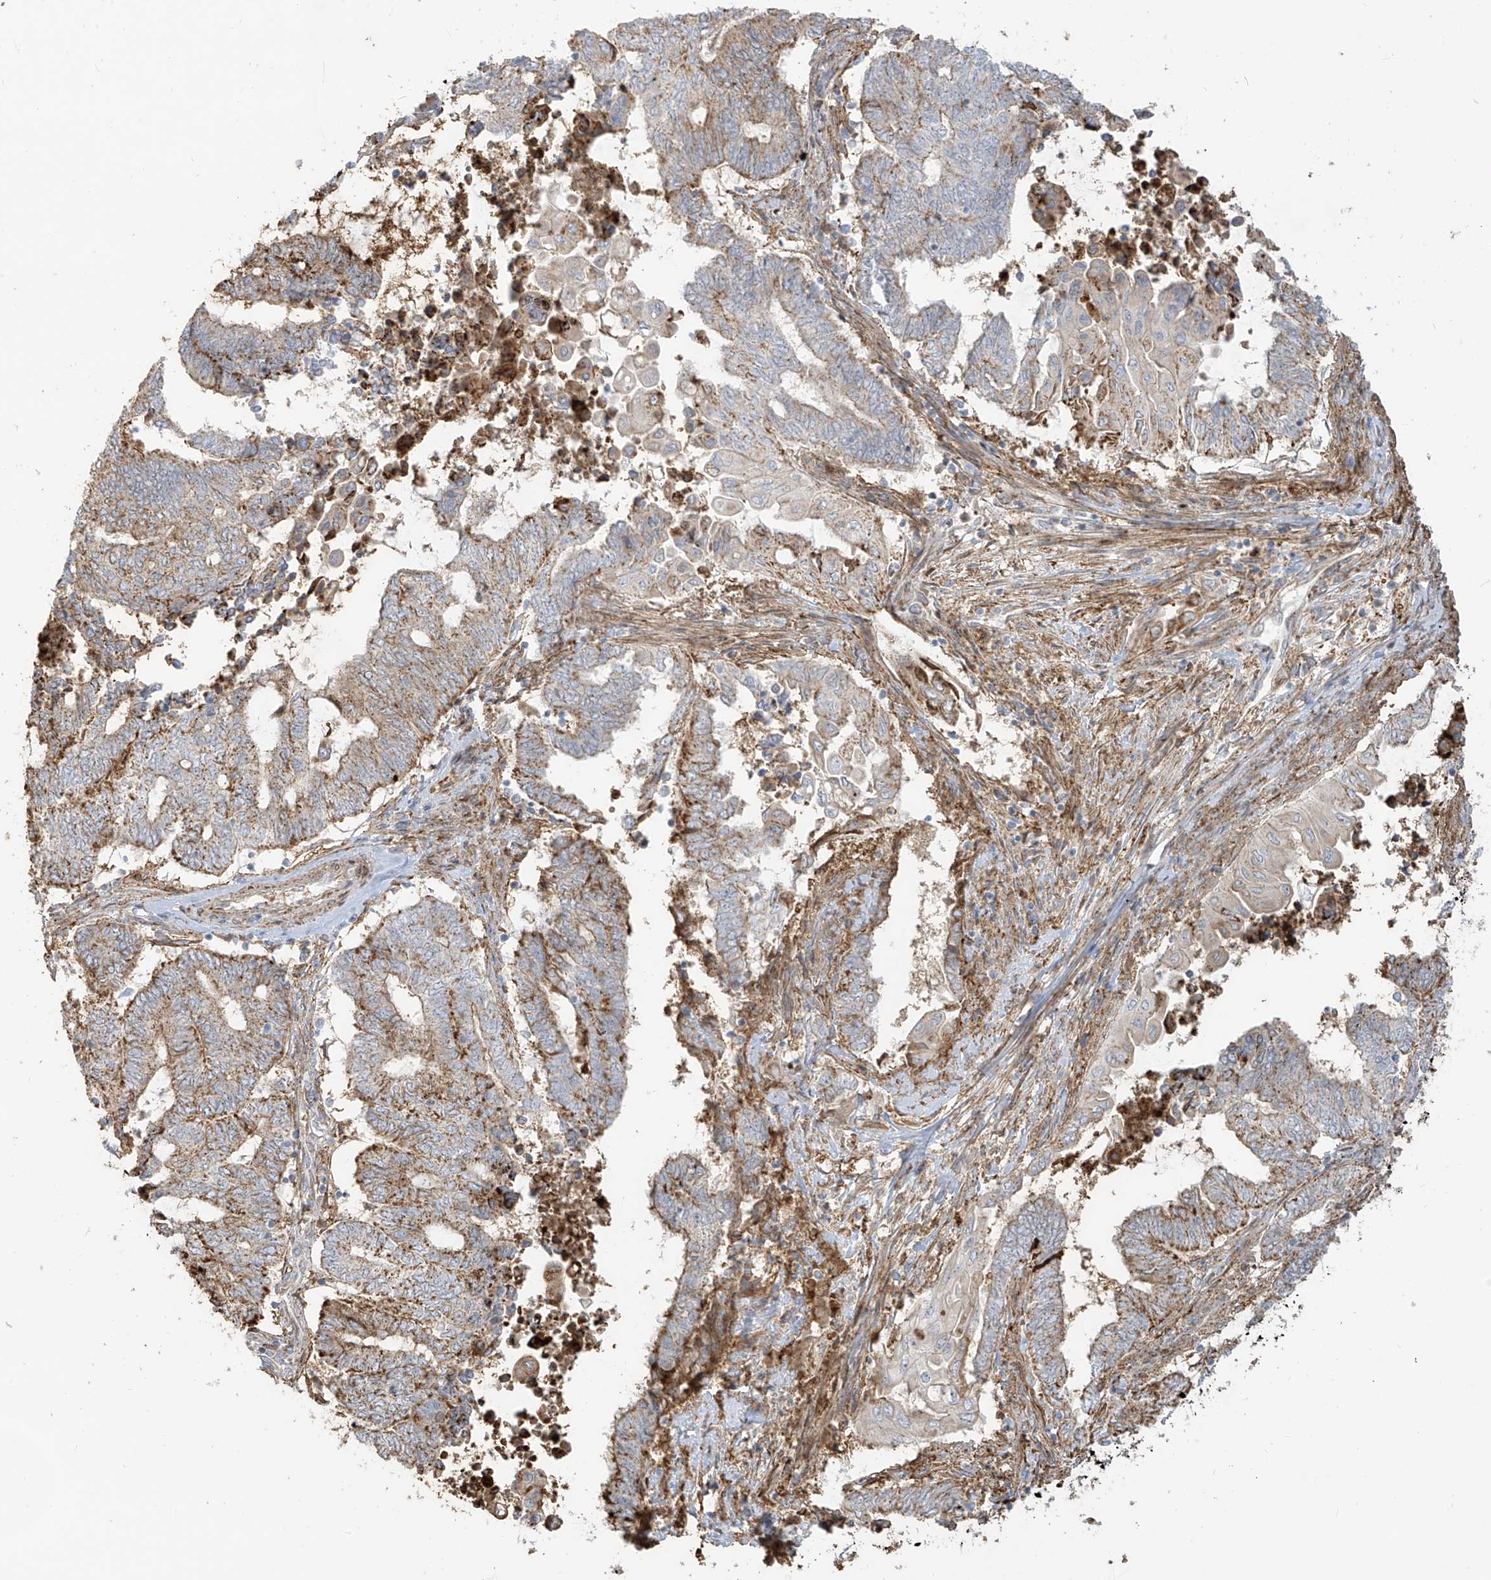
{"staining": {"intensity": "moderate", "quantity": "25%-75%", "location": "cytoplasmic/membranous"}, "tissue": "endometrial cancer", "cell_type": "Tumor cells", "image_type": "cancer", "snomed": [{"axis": "morphology", "description": "Adenocarcinoma, NOS"}, {"axis": "topography", "description": "Uterus"}, {"axis": "topography", "description": "Endometrium"}], "caption": "The photomicrograph demonstrates staining of adenocarcinoma (endometrial), revealing moderate cytoplasmic/membranous protein expression (brown color) within tumor cells.", "gene": "ZGRF1", "patient": {"sex": "female", "age": 70}}